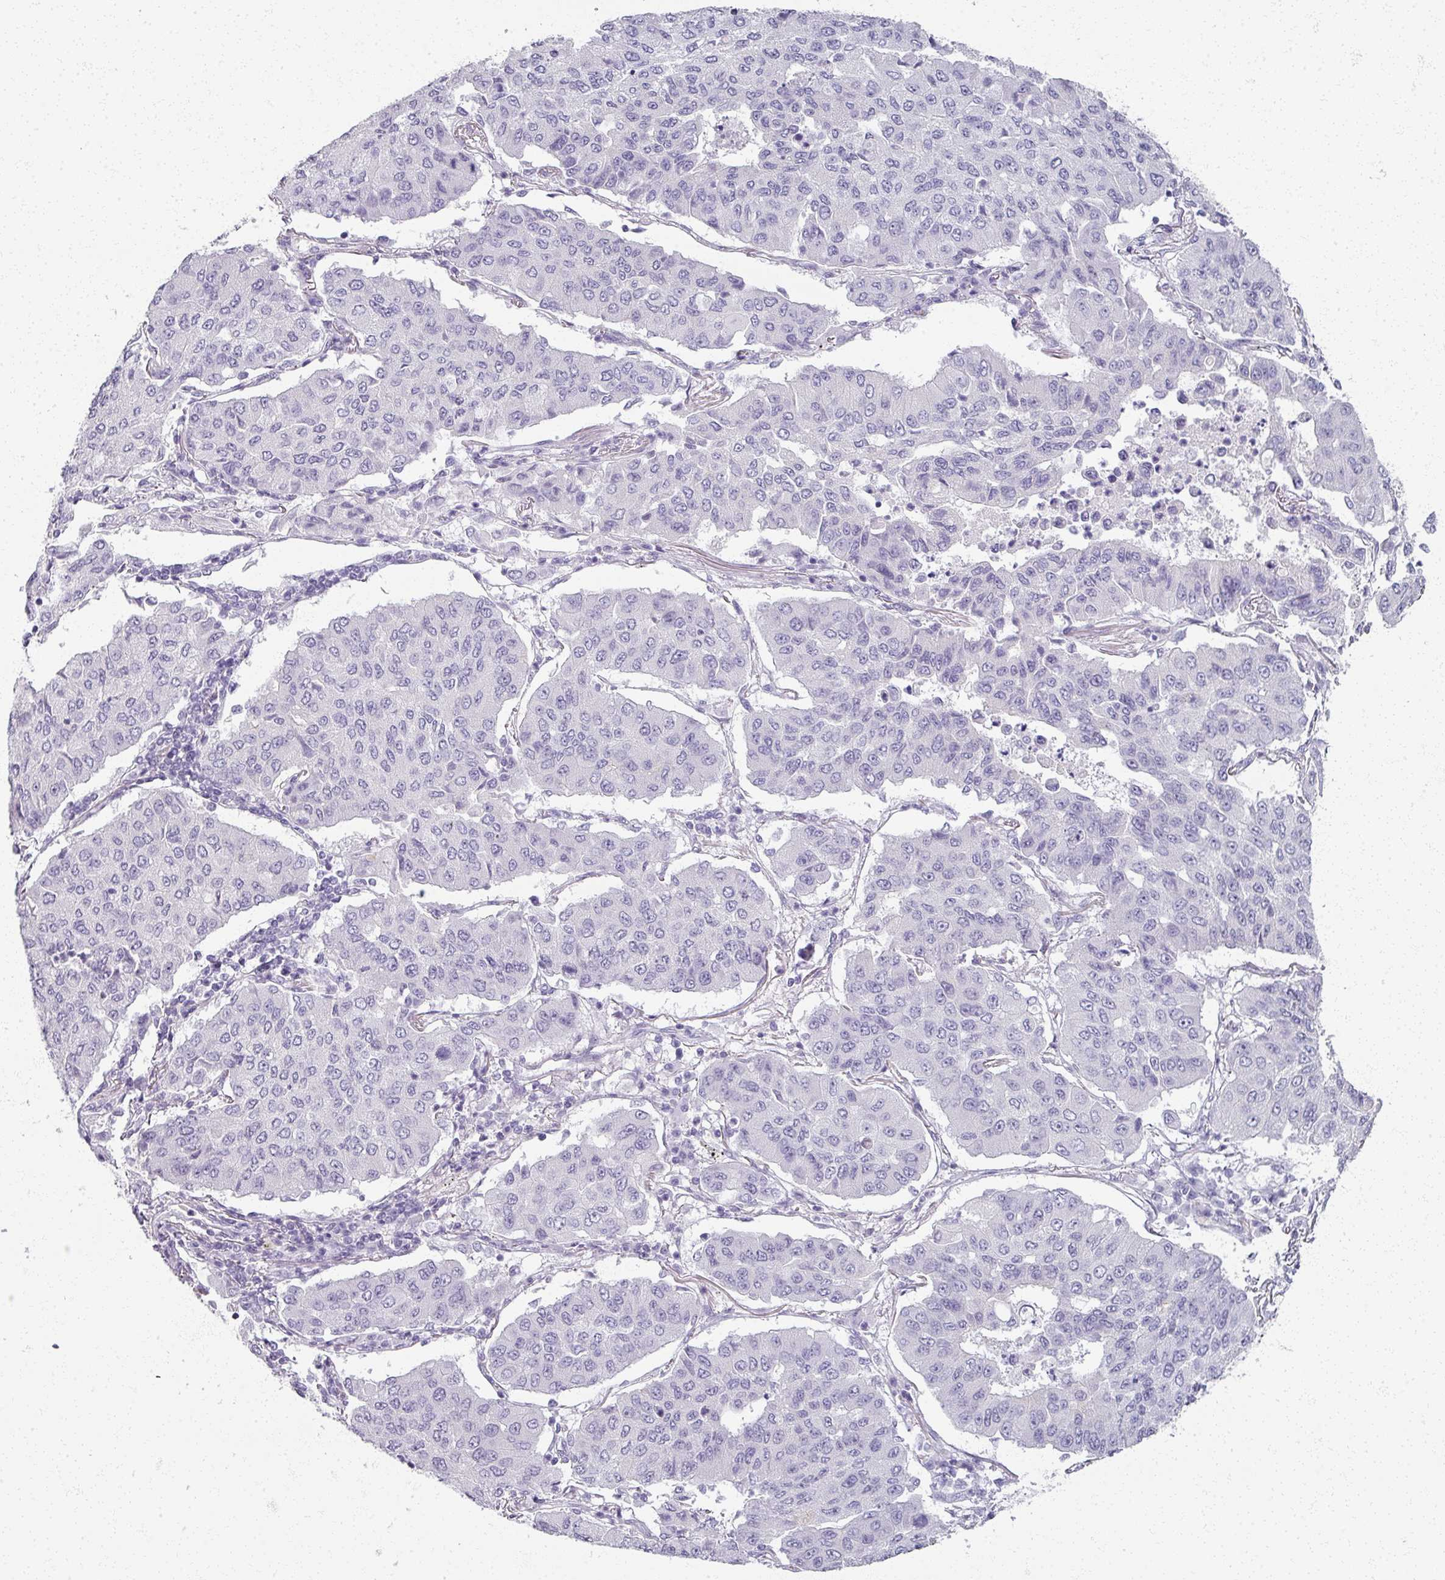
{"staining": {"intensity": "negative", "quantity": "none", "location": "none"}, "tissue": "lung cancer", "cell_type": "Tumor cells", "image_type": "cancer", "snomed": [{"axis": "morphology", "description": "Squamous cell carcinoma, NOS"}, {"axis": "topography", "description": "Lung"}], "caption": "Immunohistochemistry micrograph of lung cancer stained for a protein (brown), which shows no expression in tumor cells.", "gene": "RFPL2", "patient": {"sex": "male", "age": 74}}